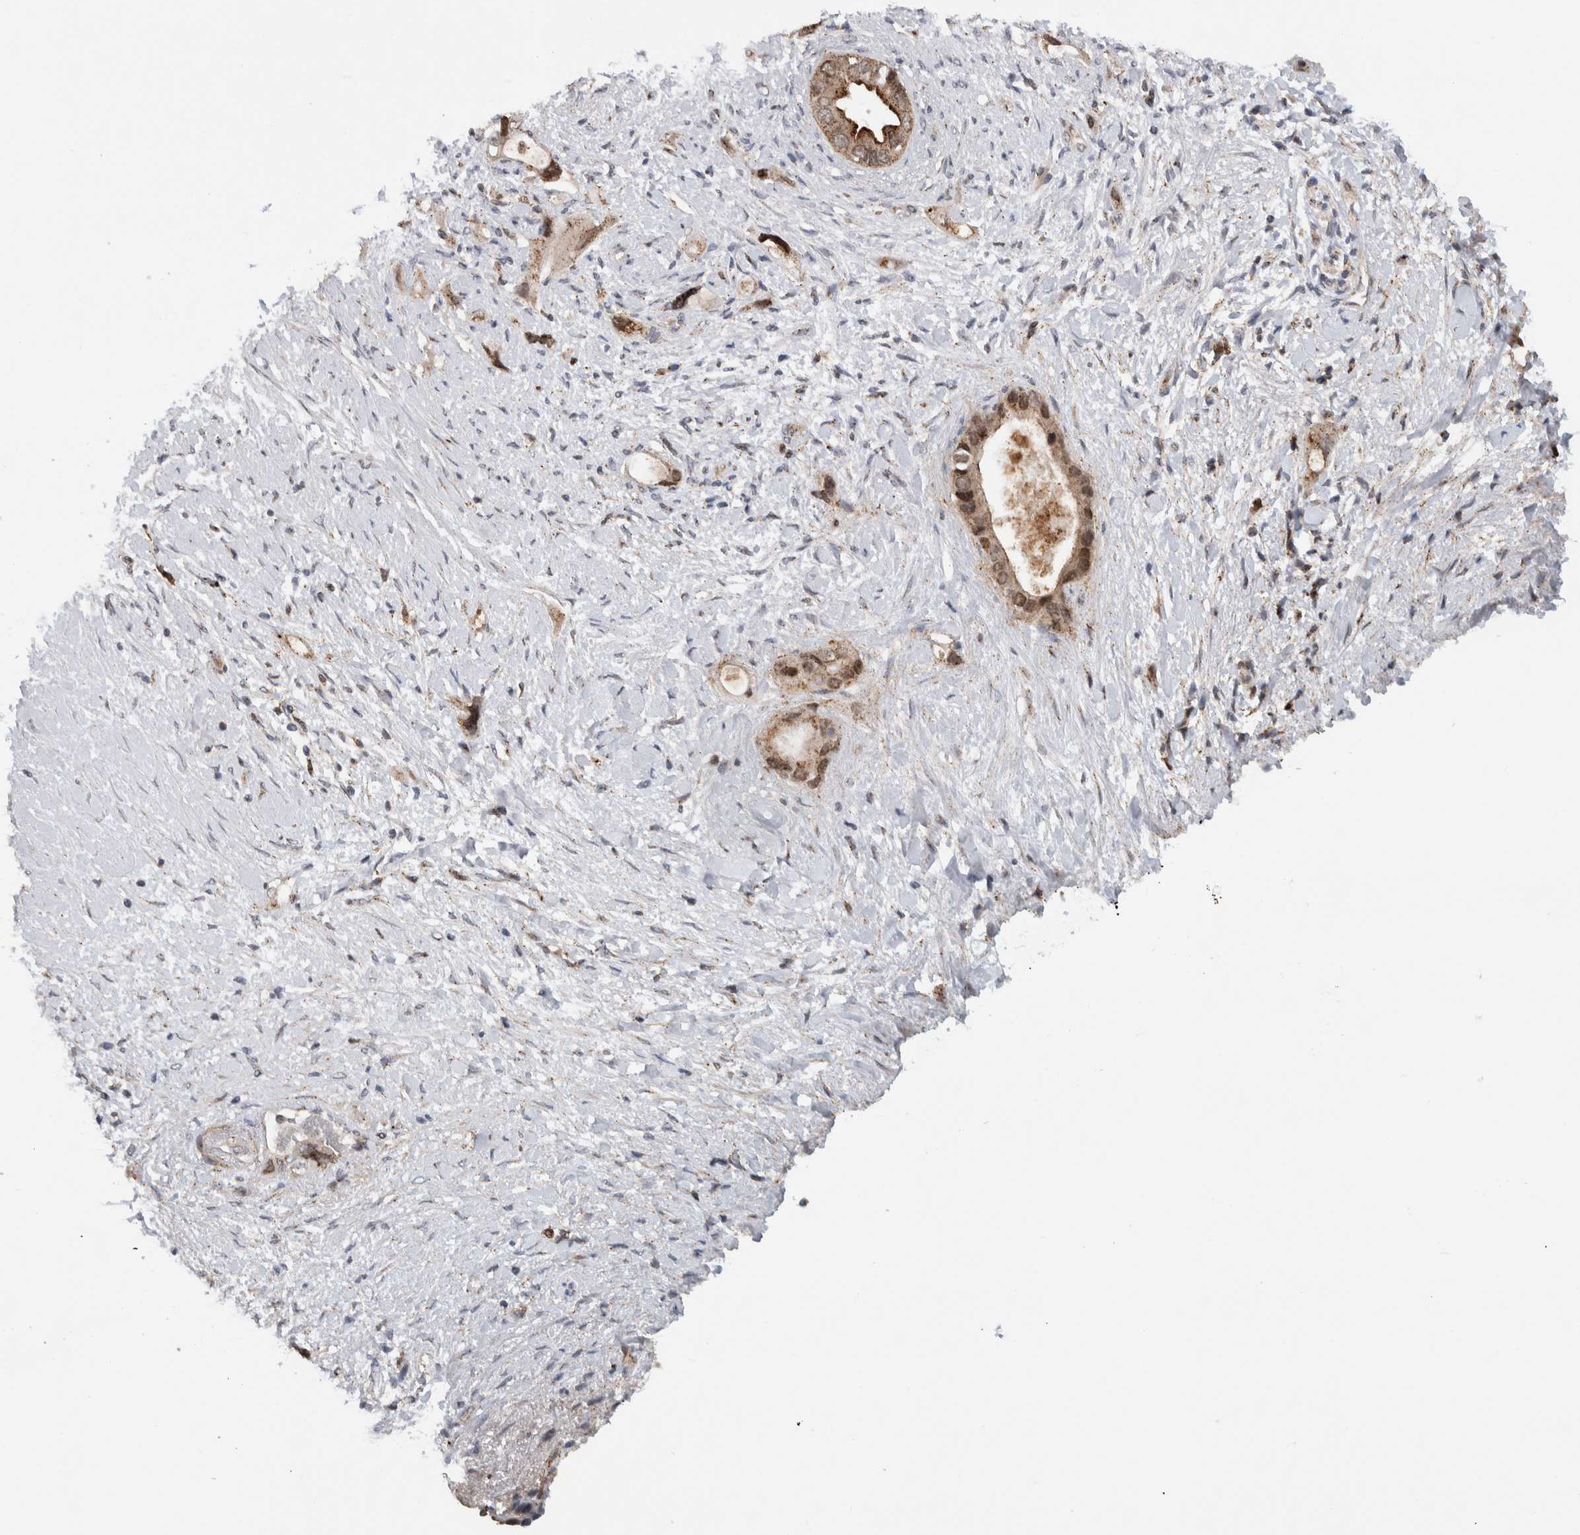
{"staining": {"intensity": "moderate", "quantity": ">75%", "location": "cytoplasmic/membranous"}, "tissue": "pancreatic cancer", "cell_type": "Tumor cells", "image_type": "cancer", "snomed": [{"axis": "morphology", "description": "Adenocarcinoma, NOS"}, {"axis": "topography", "description": "Pancreas"}], "caption": "An immunohistochemistry histopathology image of tumor tissue is shown. Protein staining in brown labels moderate cytoplasmic/membranous positivity in adenocarcinoma (pancreatic) within tumor cells. (Brightfield microscopy of DAB IHC at high magnification).", "gene": "MSL1", "patient": {"sex": "female", "age": 56}}